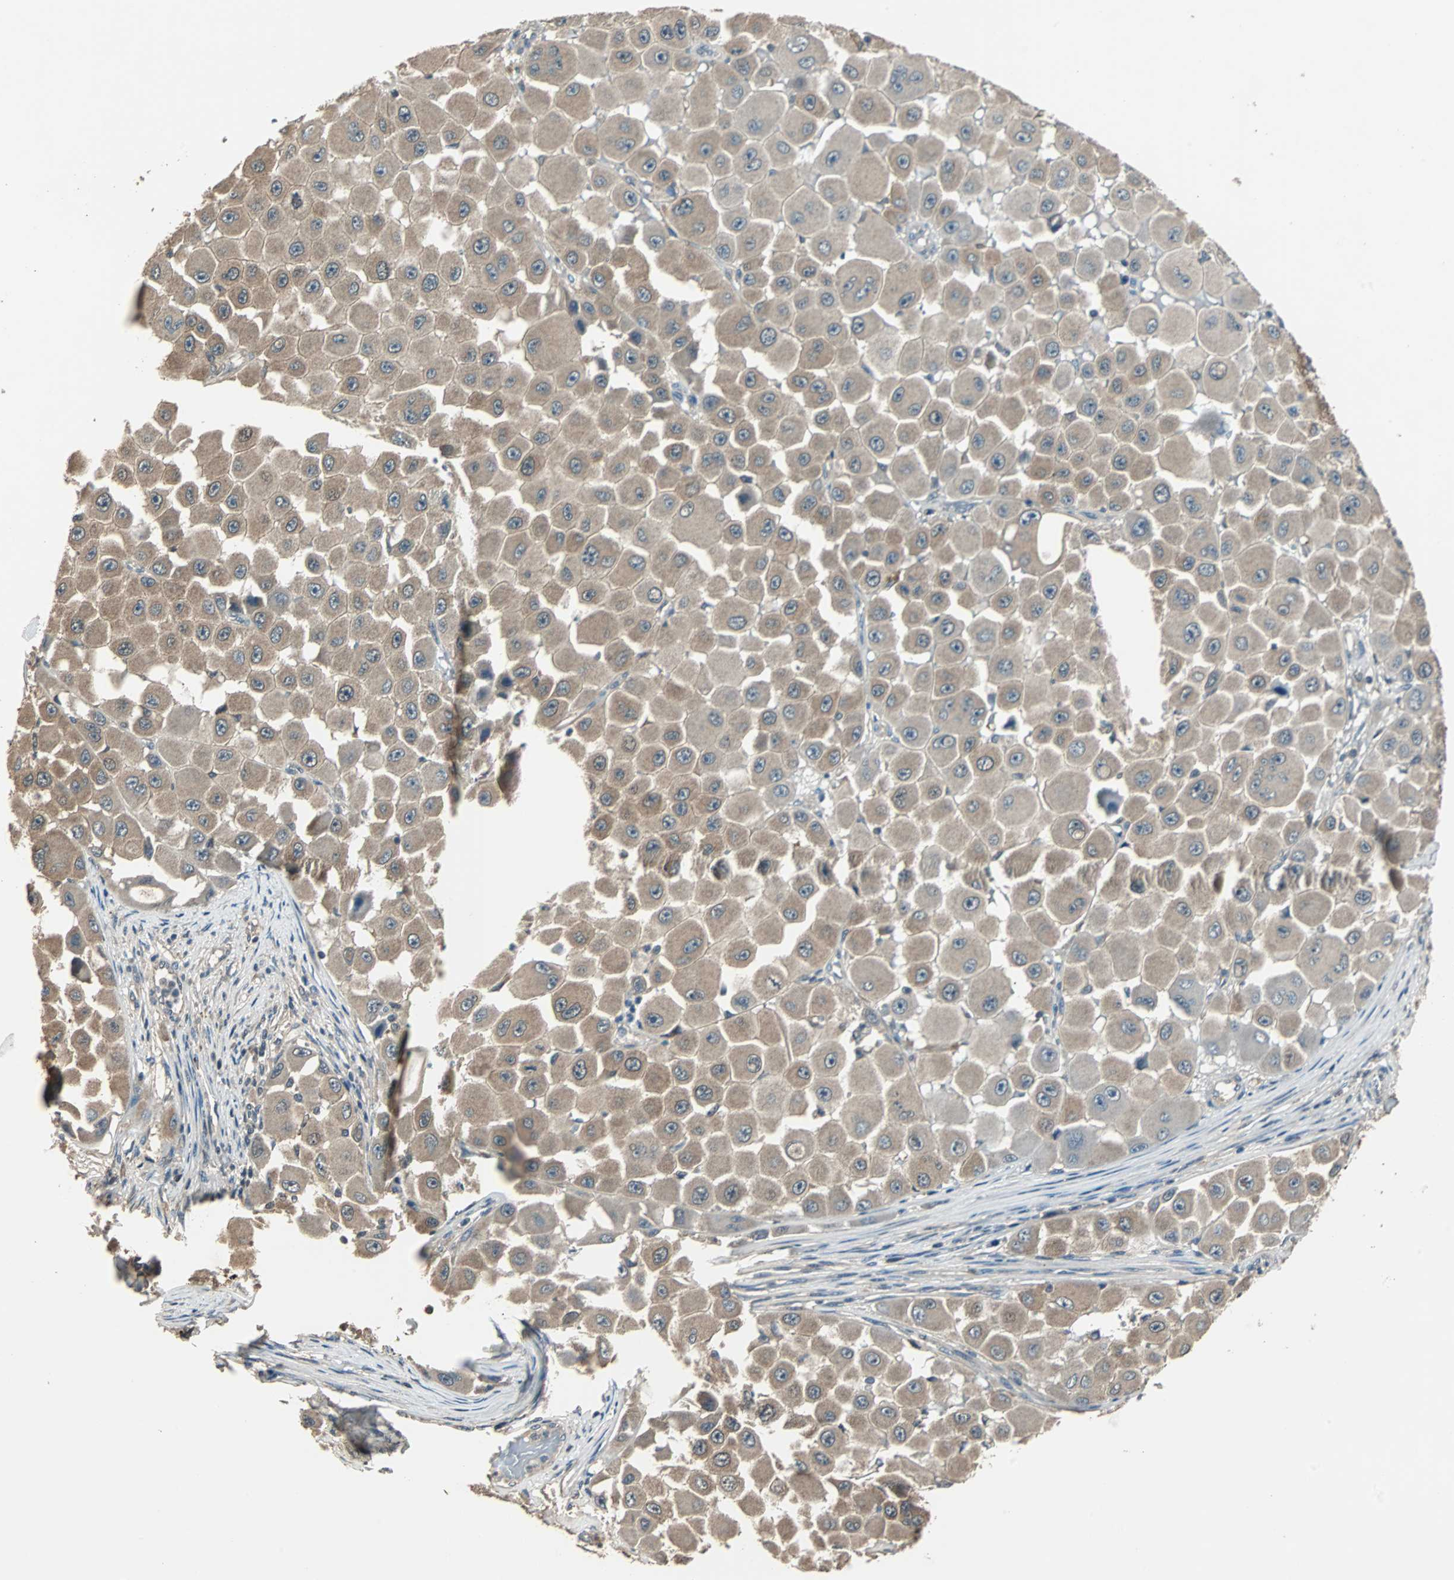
{"staining": {"intensity": "weak", "quantity": ">75%", "location": "cytoplasmic/membranous"}, "tissue": "melanoma", "cell_type": "Tumor cells", "image_type": "cancer", "snomed": [{"axis": "morphology", "description": "Malignant melanoma, NOS"}, {"axis": "topography", "description": "Skin"}], "caption": "Protein analysis of melanoma tissue shows weak cytoplasmic/membranous positivity in about >75% of tumor cells. The protein of interest is shown in brown color, while the nuclei are stained blue.", "gene": "ABHD2", "patient": {"sex": "female", "age": 81}}